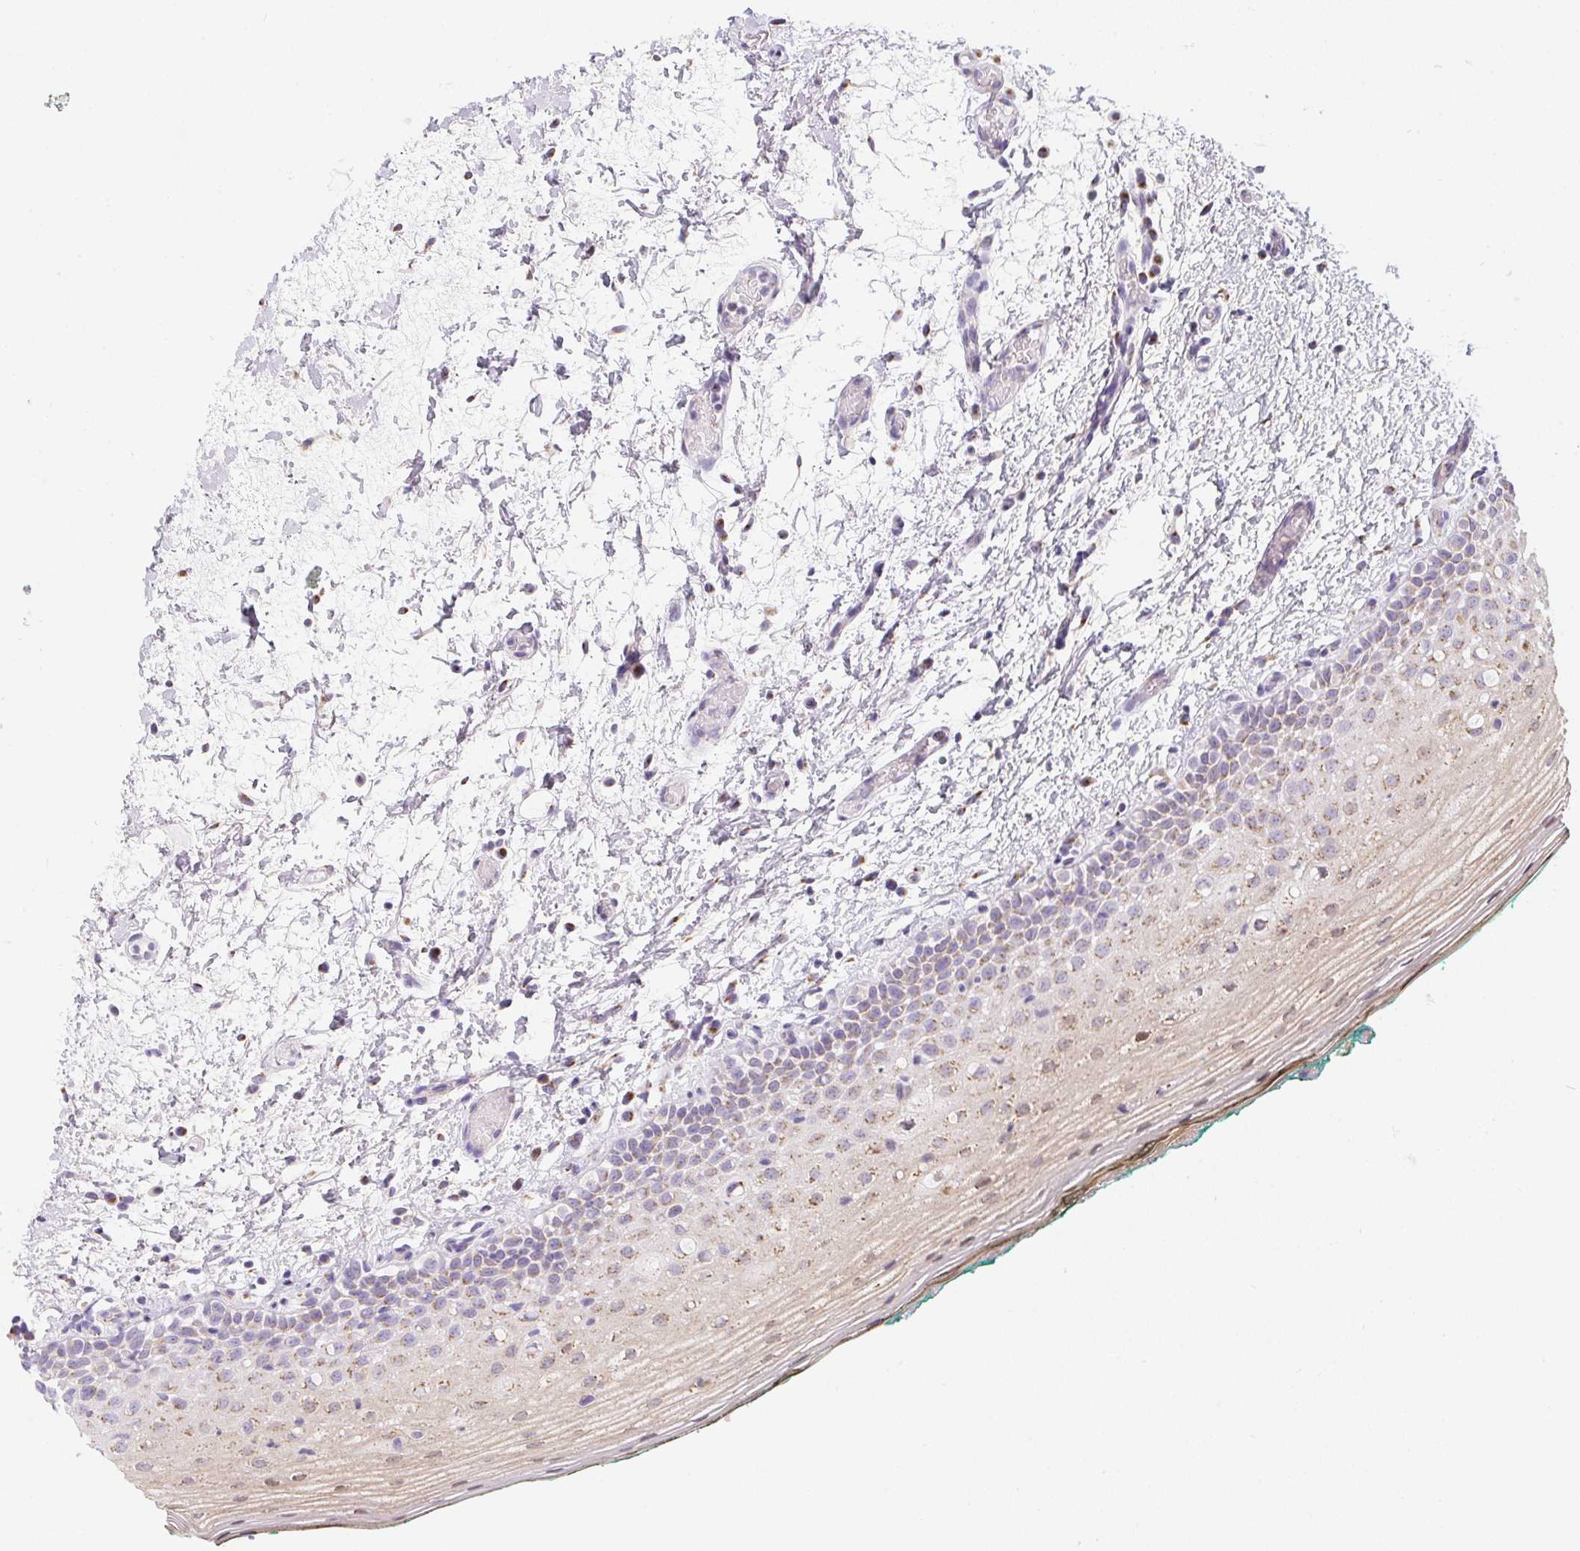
{"staining": {"intensity": "moderate", "quantity": "<25%", "location": "cytoplasmic/membranous,nuclear"}, "tissue": "oral mucosa", "cell_type": "Squamous epithelial cells", "image_type": "normal", "snomed": [{"axis": "morphology", "description": "Normal tissue, NOS"}, {"axis": "topography", "description": "Oral tissue"}], "caption": "Protein staining of normal oral mucosa demonstrates moderate cytoplasmic/membranous,nuclear staining in about <25% of squamous epithelial cells. (DAB (3,3'-diaminobenzidine) IHC, brown staining for protein, blue staining for nuclei).", "gene": "MAP1A", "patient": {"sex": "female", "age": 83}}